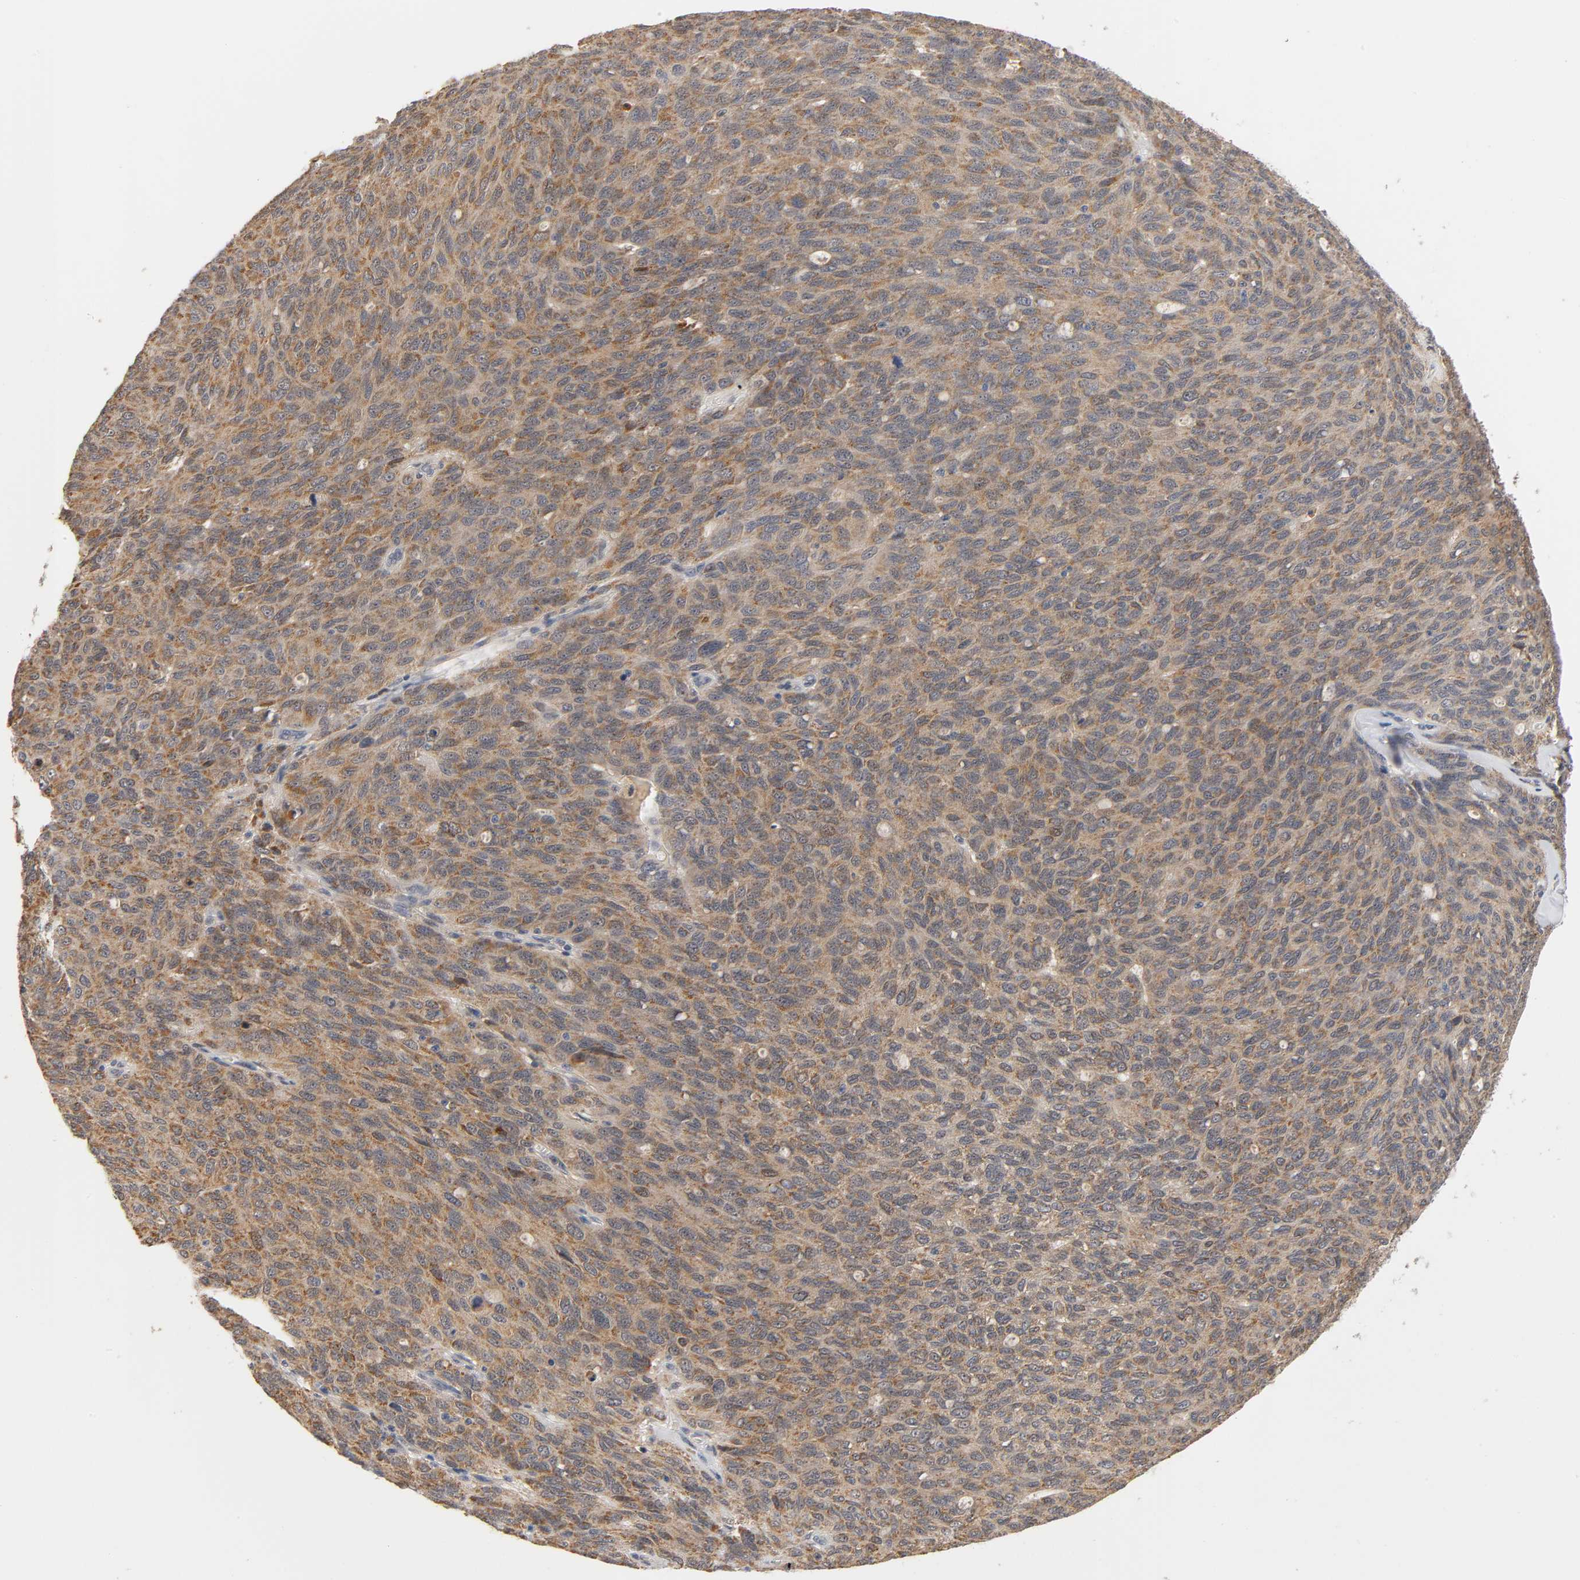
{"staining": {"intensity": "moderate", "quantity": ">75%", "location": "cytoplasmic/membranous"}, "tissue": "ovarian cancer", "cell_type": "Tumor cells", "image_type": "cancer", "snomed": [{"axis": "morphology", "description": "Carcinoma, endometroid"}, {"axis": "topography", "description": "Ovary"}], "caption": "DAB immunohistochemical staining of endometroid carcinoma (ovarian) reveals moderate cytoplasmic/membranous protein positivity in approximately >75% of tumor cells.", "gene": "GSTZ1", "patient": {"sex": "female", "age": 60}}